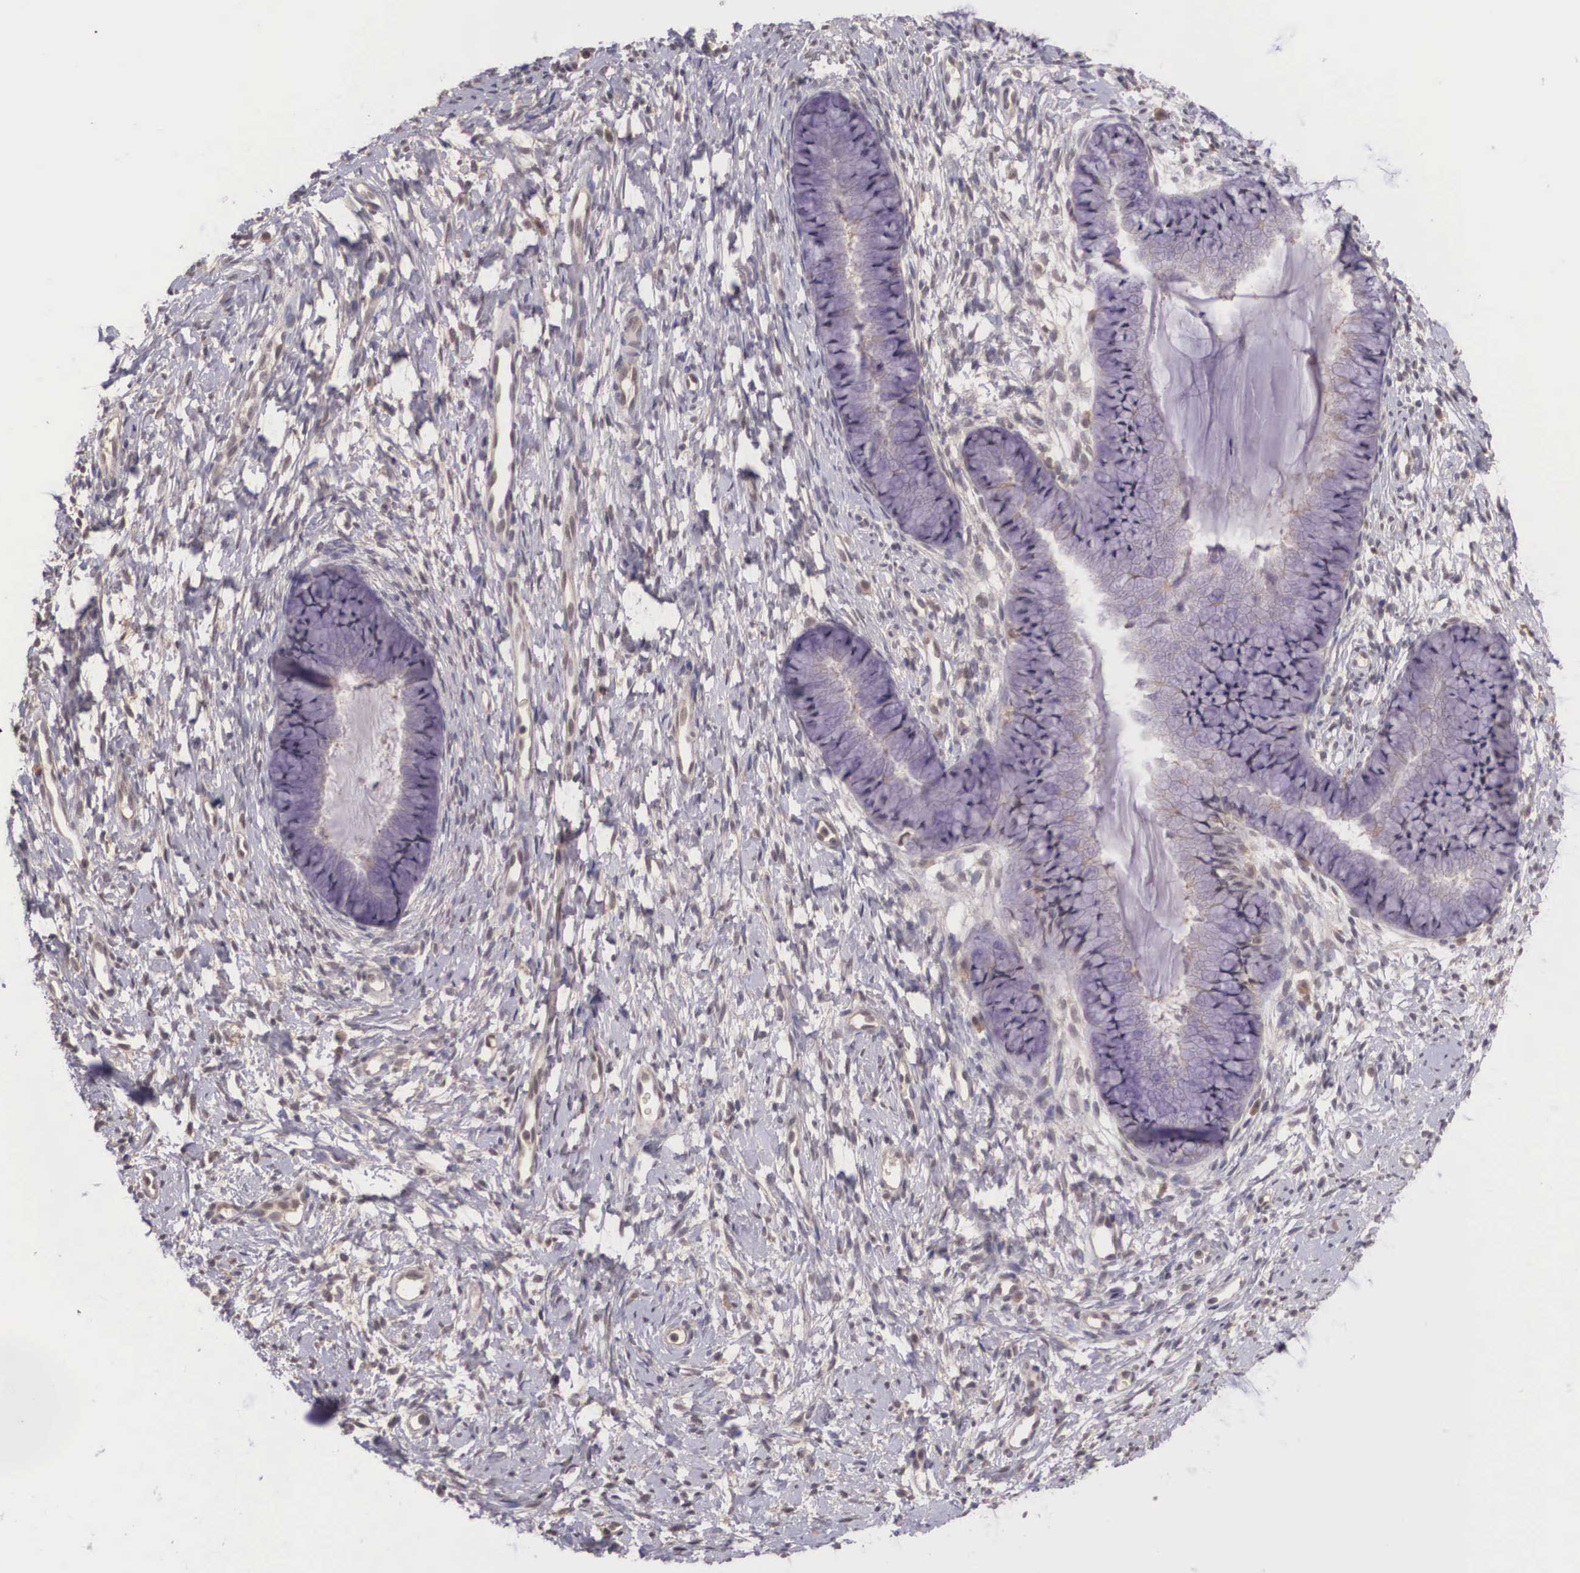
{"staining": {"intensity": "weak", "quantity": "25%-75%", "location": "cytoplasmic/membranous"}, "tissue": "cervix", "cell_type": "Glandular cells", "image_type": "normal", "snomed": [{"axis": "morphology", "description": "Normal tissue, NOS"}, {"axis": "topography", "description": "Cervix"}], "caption": "Immunohistochemical staining of normal human cervix displays 25%-75% levels of weak cytoplasmic/membranous protein positivity in approximately 25%-75% of glandular cells. The staining was performed using DAB to visualize the protein expression in brown, while the nuclei were stained in blue with hematoxylin (Magnification: 20x).", "gene": "VASH1", "patient": {"sex": "female", "age": 82}}